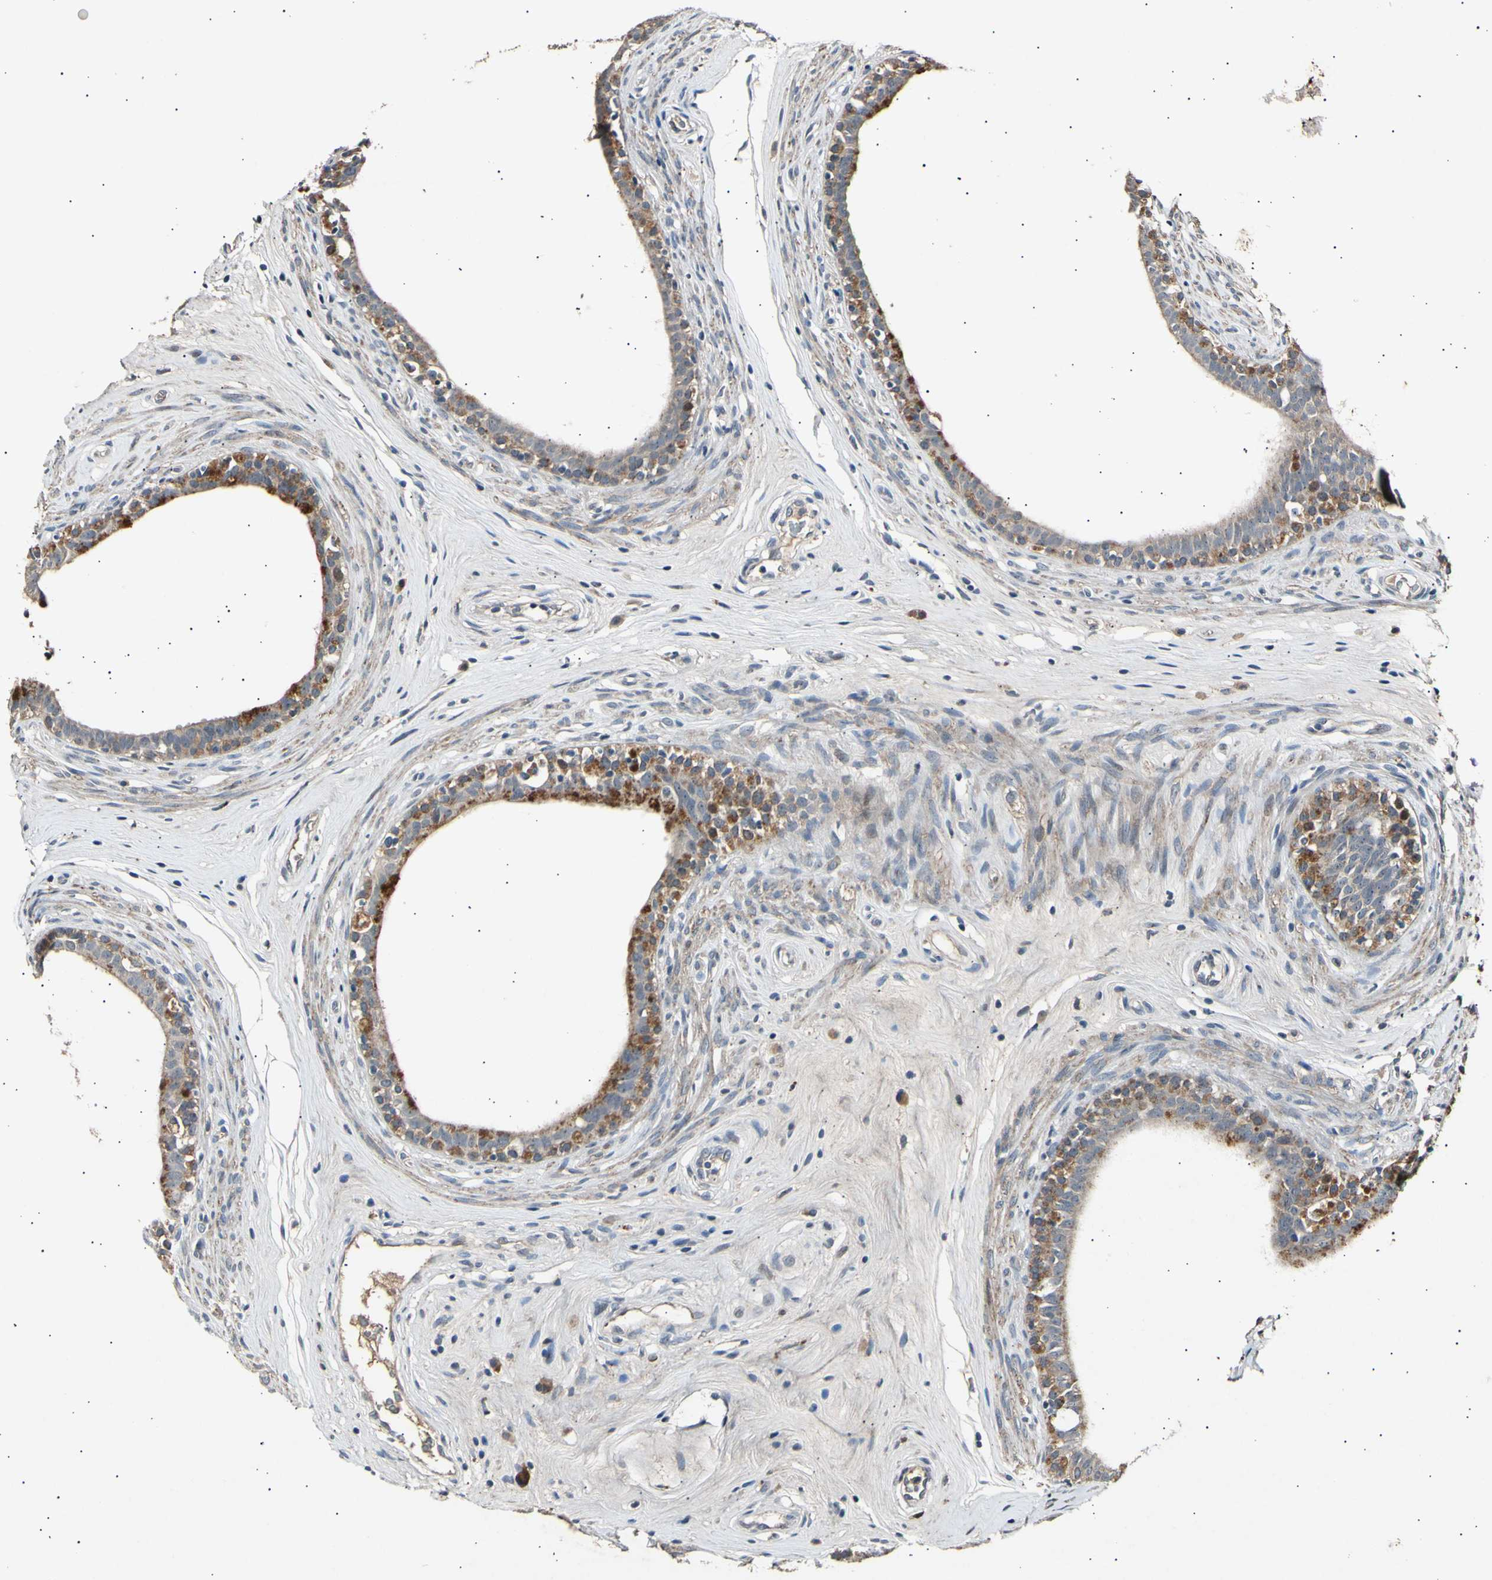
{"staining": {"intensity": "strong", "quantity": "<25%", "location": "cytoplasmic/membranous"}, "tissue": "epididymis", "cell_type": "Glandular cells", "image_type": "normal", "snomed": [{"axis": "morphology", "description": "Normal tissue, NOS"}, {"axis": "morphology", "description": "Inflammation, NOS"}, {"axis": "topography", "description": "Epididymis"}], "caption": "The micrograph shows staining of normal epididymis, revealing strong cytoplasmic/membranous protein expression (brown color) within glandular cells. The protein is shown in brown color, while the nuclei are stained blue.", "gene": "ADCY3", "patient": {"sex": "male", "age": 84}}